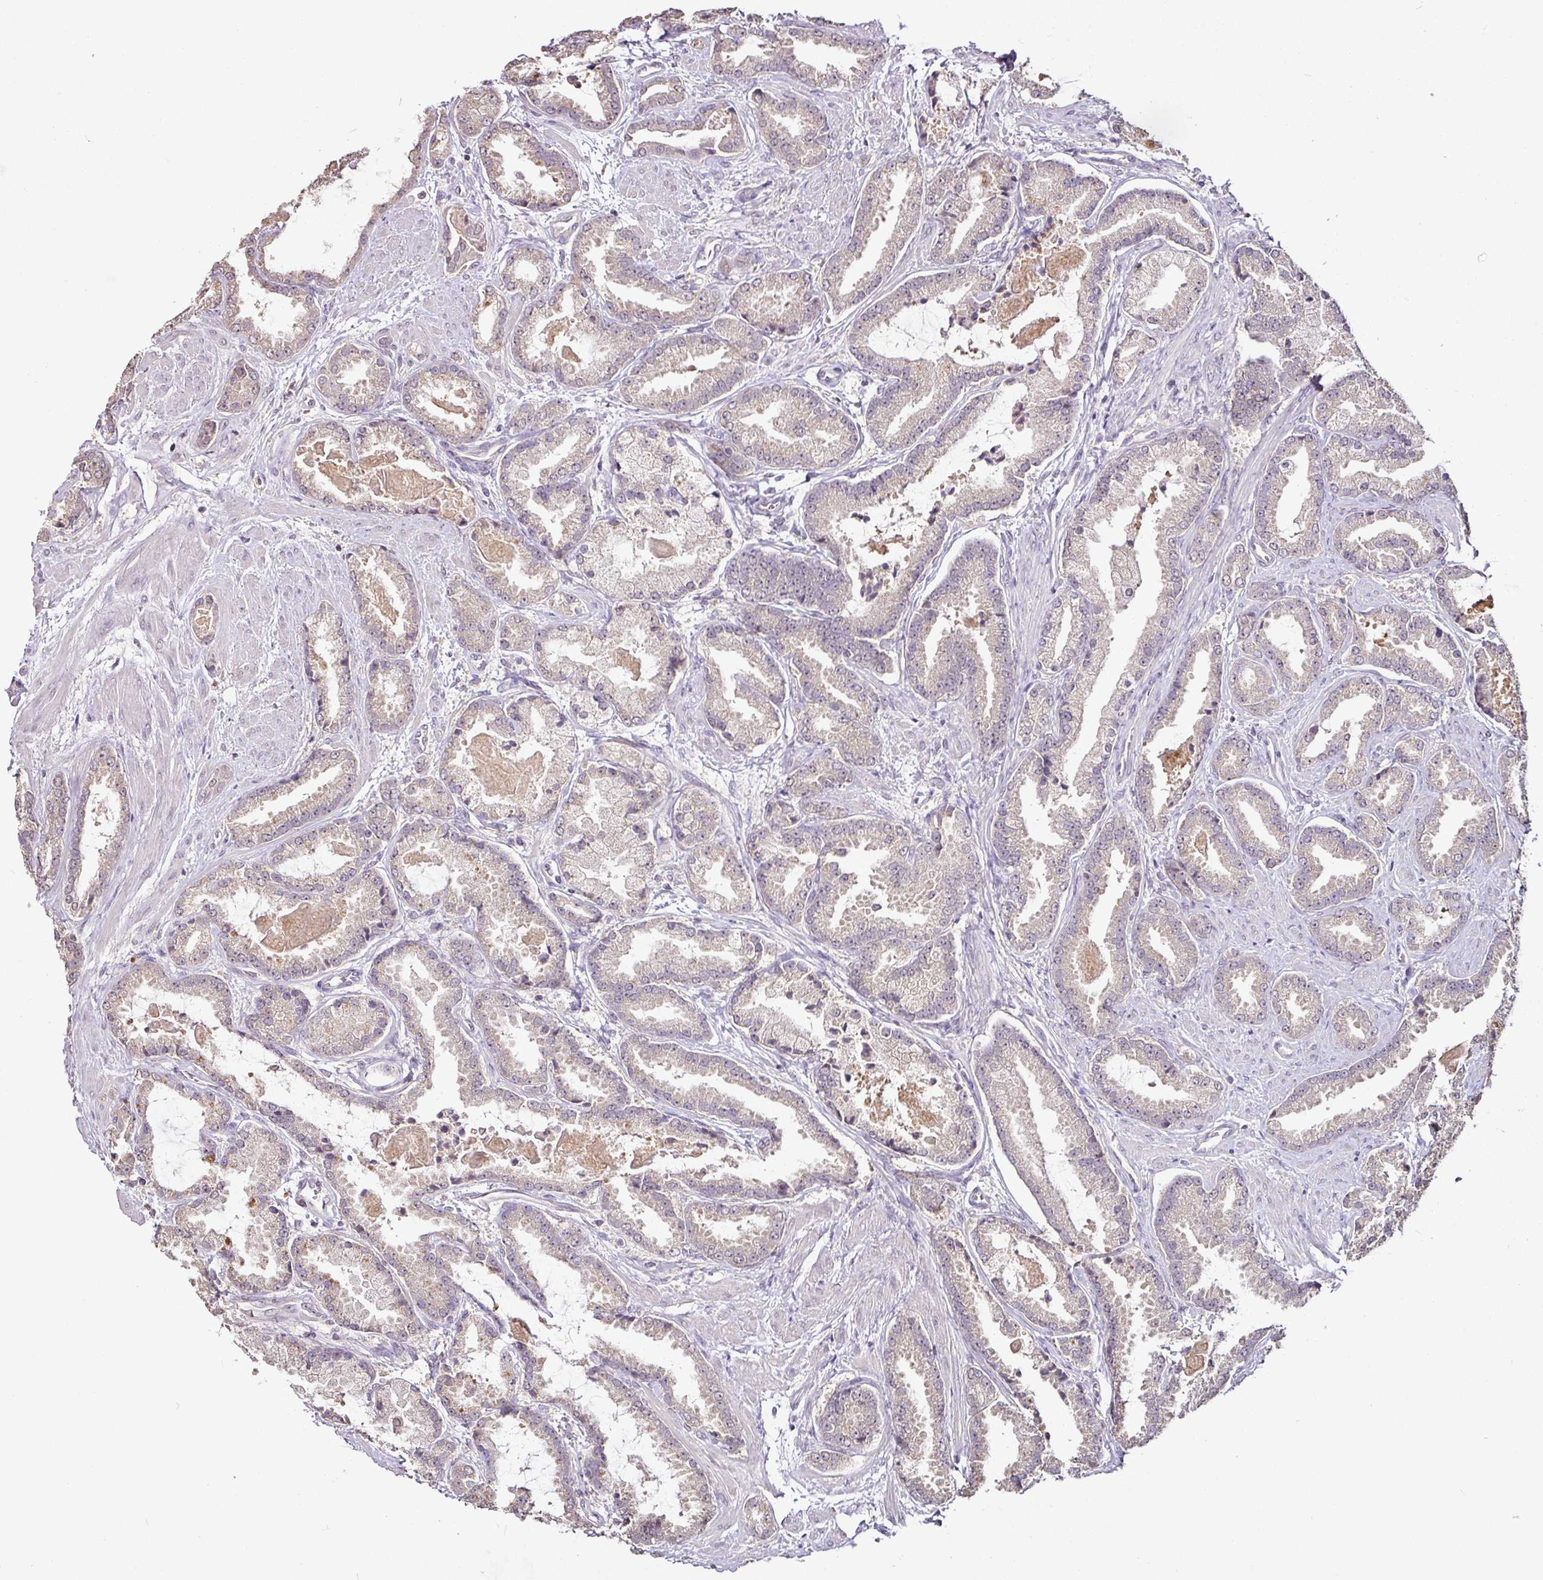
{"staining": {"intensity": "weak", "quantity": "<25%", "location": "cytoplasmic/membranous"}, "tissue": "prostate cancer", "cell_type": "Tumor cells", "image_type": "cancer", "snomed": [{"axis": "morphology", "description": "Adenocarcinoma, Low grade"}, {"axis": "topography", "description": "Prostate"}], "caption": "An IHC histopathology image of prostate adenocarcinoma (low-grade) is shown. There is no staining in tumor cells of prostate adenocarcinoma (low-grade). (DAB (3,3'-diaminobenzidine) IHC, high magnification).", "gene": "RPL38", "patient": {"sex": "male", "age": 62}}